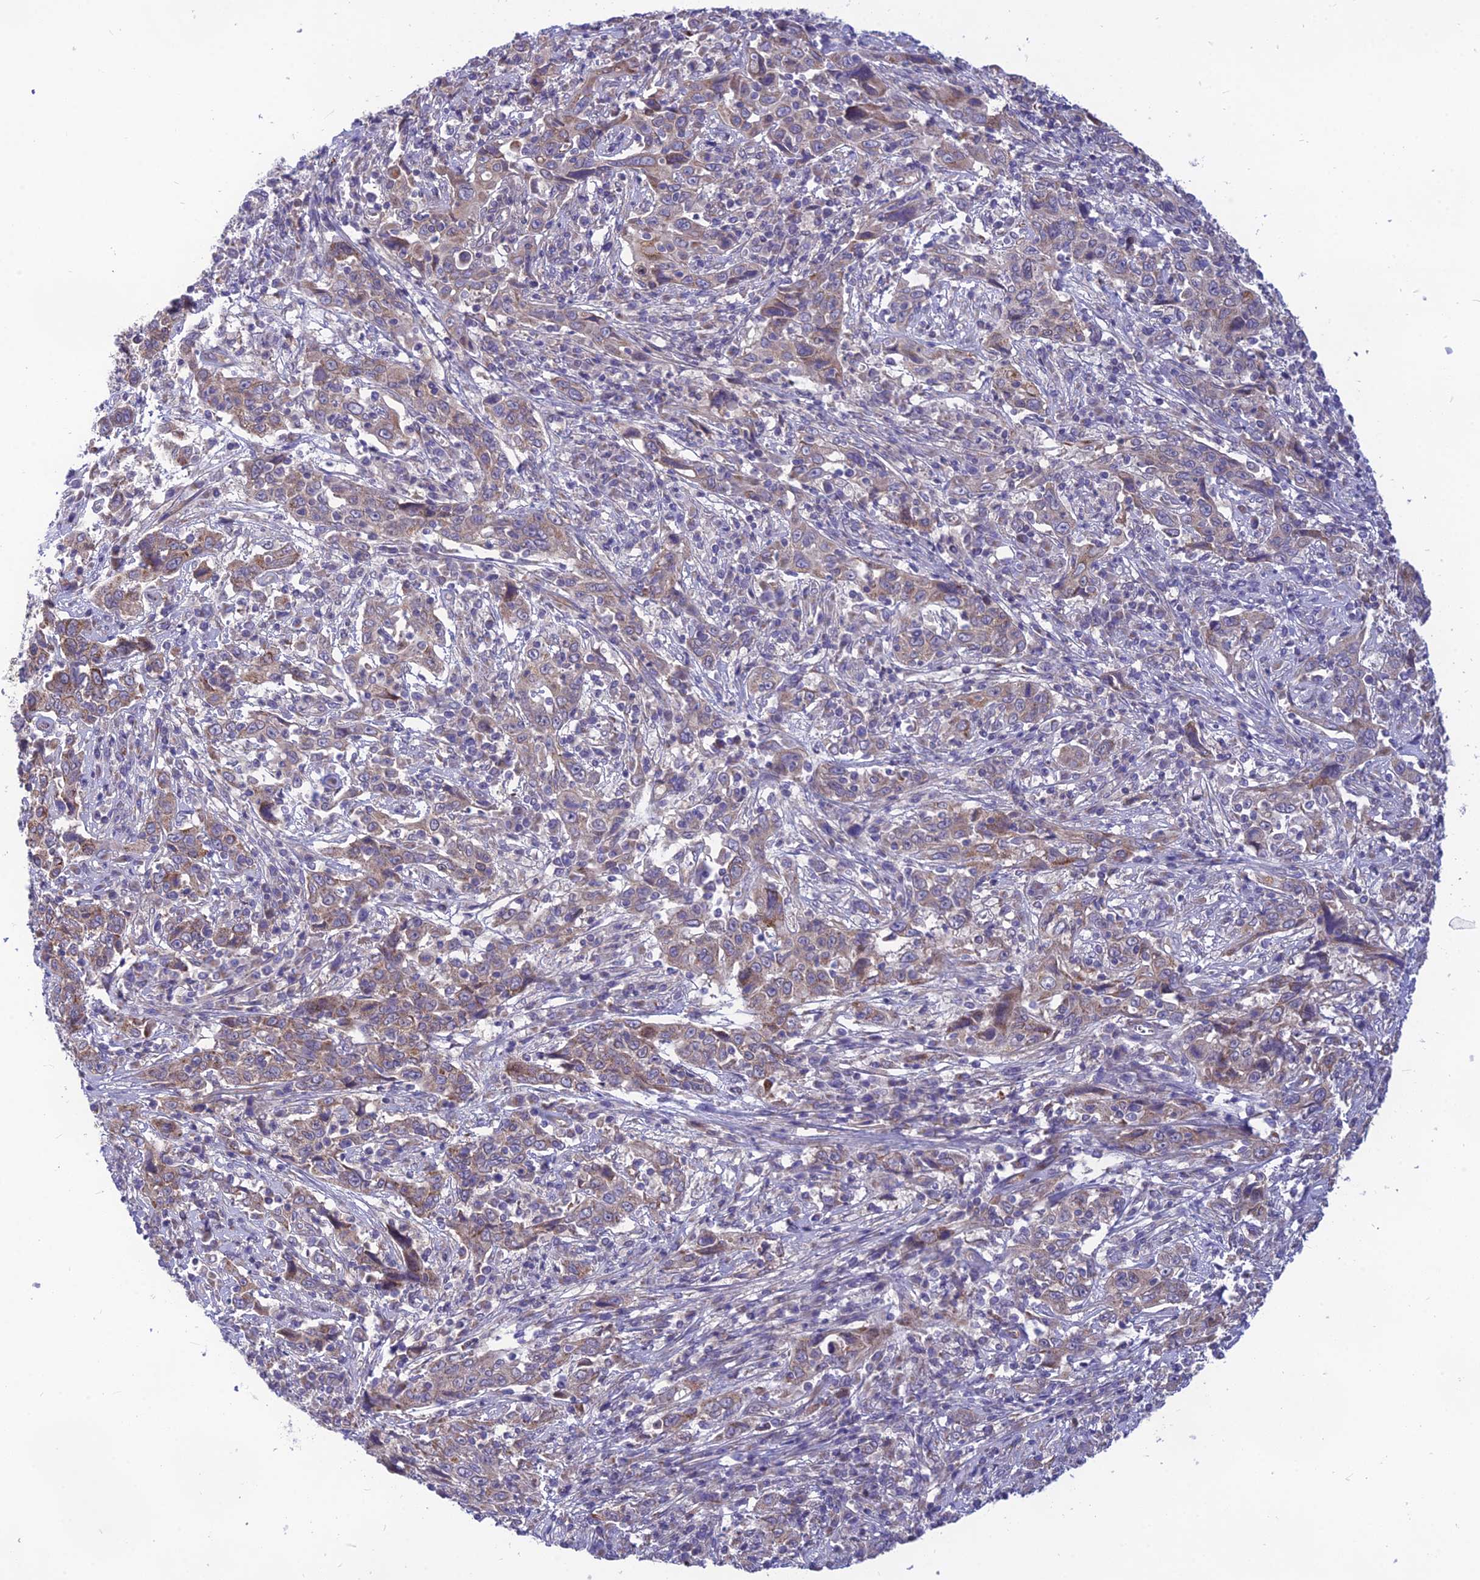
{"staining": {"intensity": "weak", "quantity": "25%-75%", "location": "cytoplasmic/membranous"}, "tissue": "cervical cancer", "cell_type": "Tumor cells", "image_type": "cancer", "snomed": [{"axis": "morphology", "description": "Squamous cell carcinoma, NOS"}, {"axis": "topography", "description": "Cervix"}], "caption": "A low amount of weak cytoplasmic/membranous positivity is present in approximately 25%-75% of tumor cells in squamous cell carcinoma (cervical) tissue.", "gene": "PTCD2", "patient": {"sex": "female", "age": 46}}